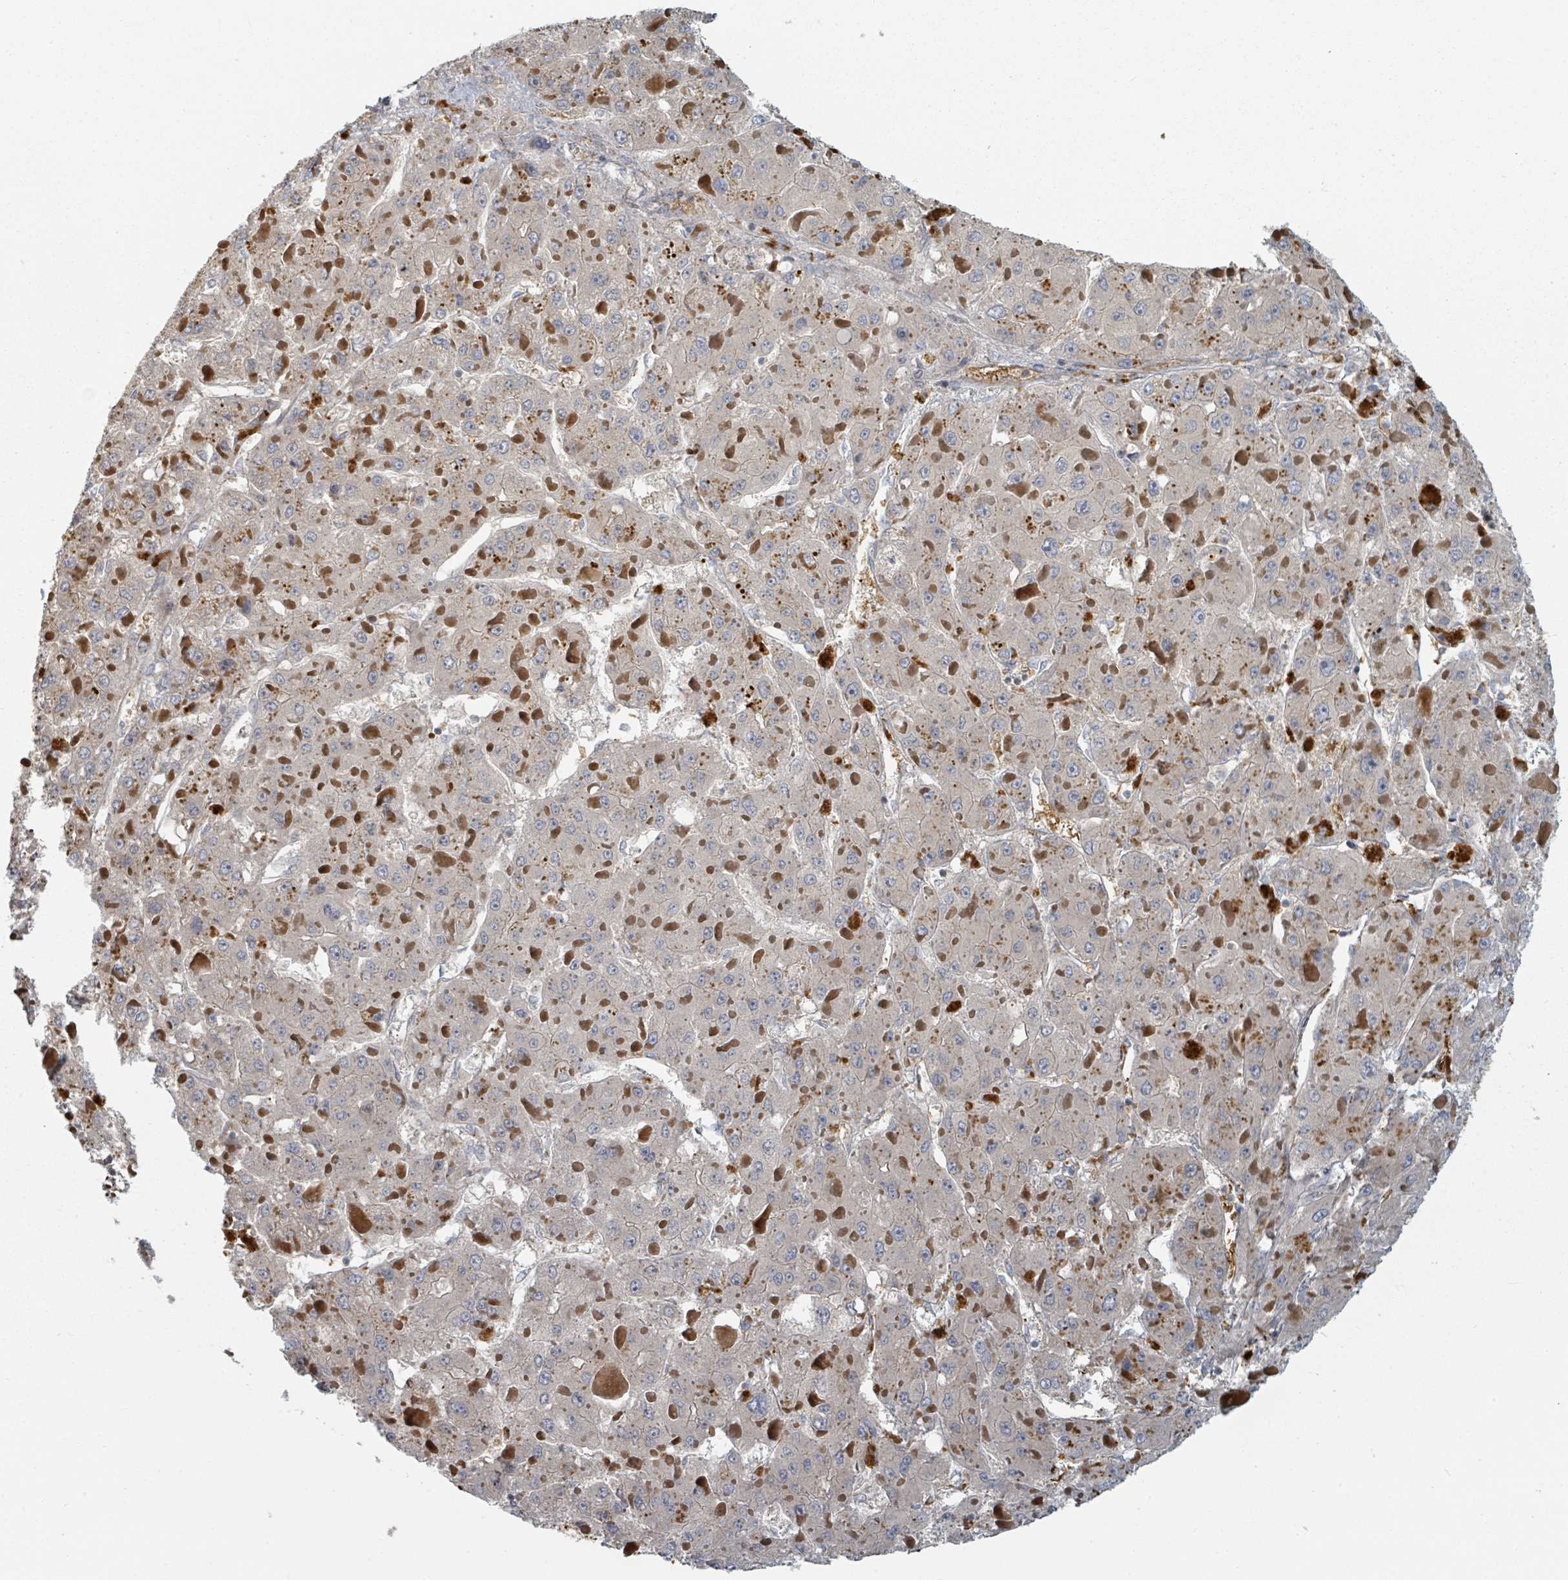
{"staining": {"intensity": "negative", "quantity": "none", "location": "none"}, "tissue": "liver cancer", "cell_type": "Tumor cells", "image_type": "cancer", "snomed": [{"axis": "morphology", "description": "Carcinoma, Hepatocellular, NOS"}, {"axis": "topography", "description": "Liver"}], "caption": "DAB (3,3'-diaminobenzidine) immunohistochemical staining of liver cancer demonstrates no significant staining in tumor cells. Nuclei are stained in blue.", "gene": "TRPC4AP", "patient": {"sex": "female", "age": 73}}